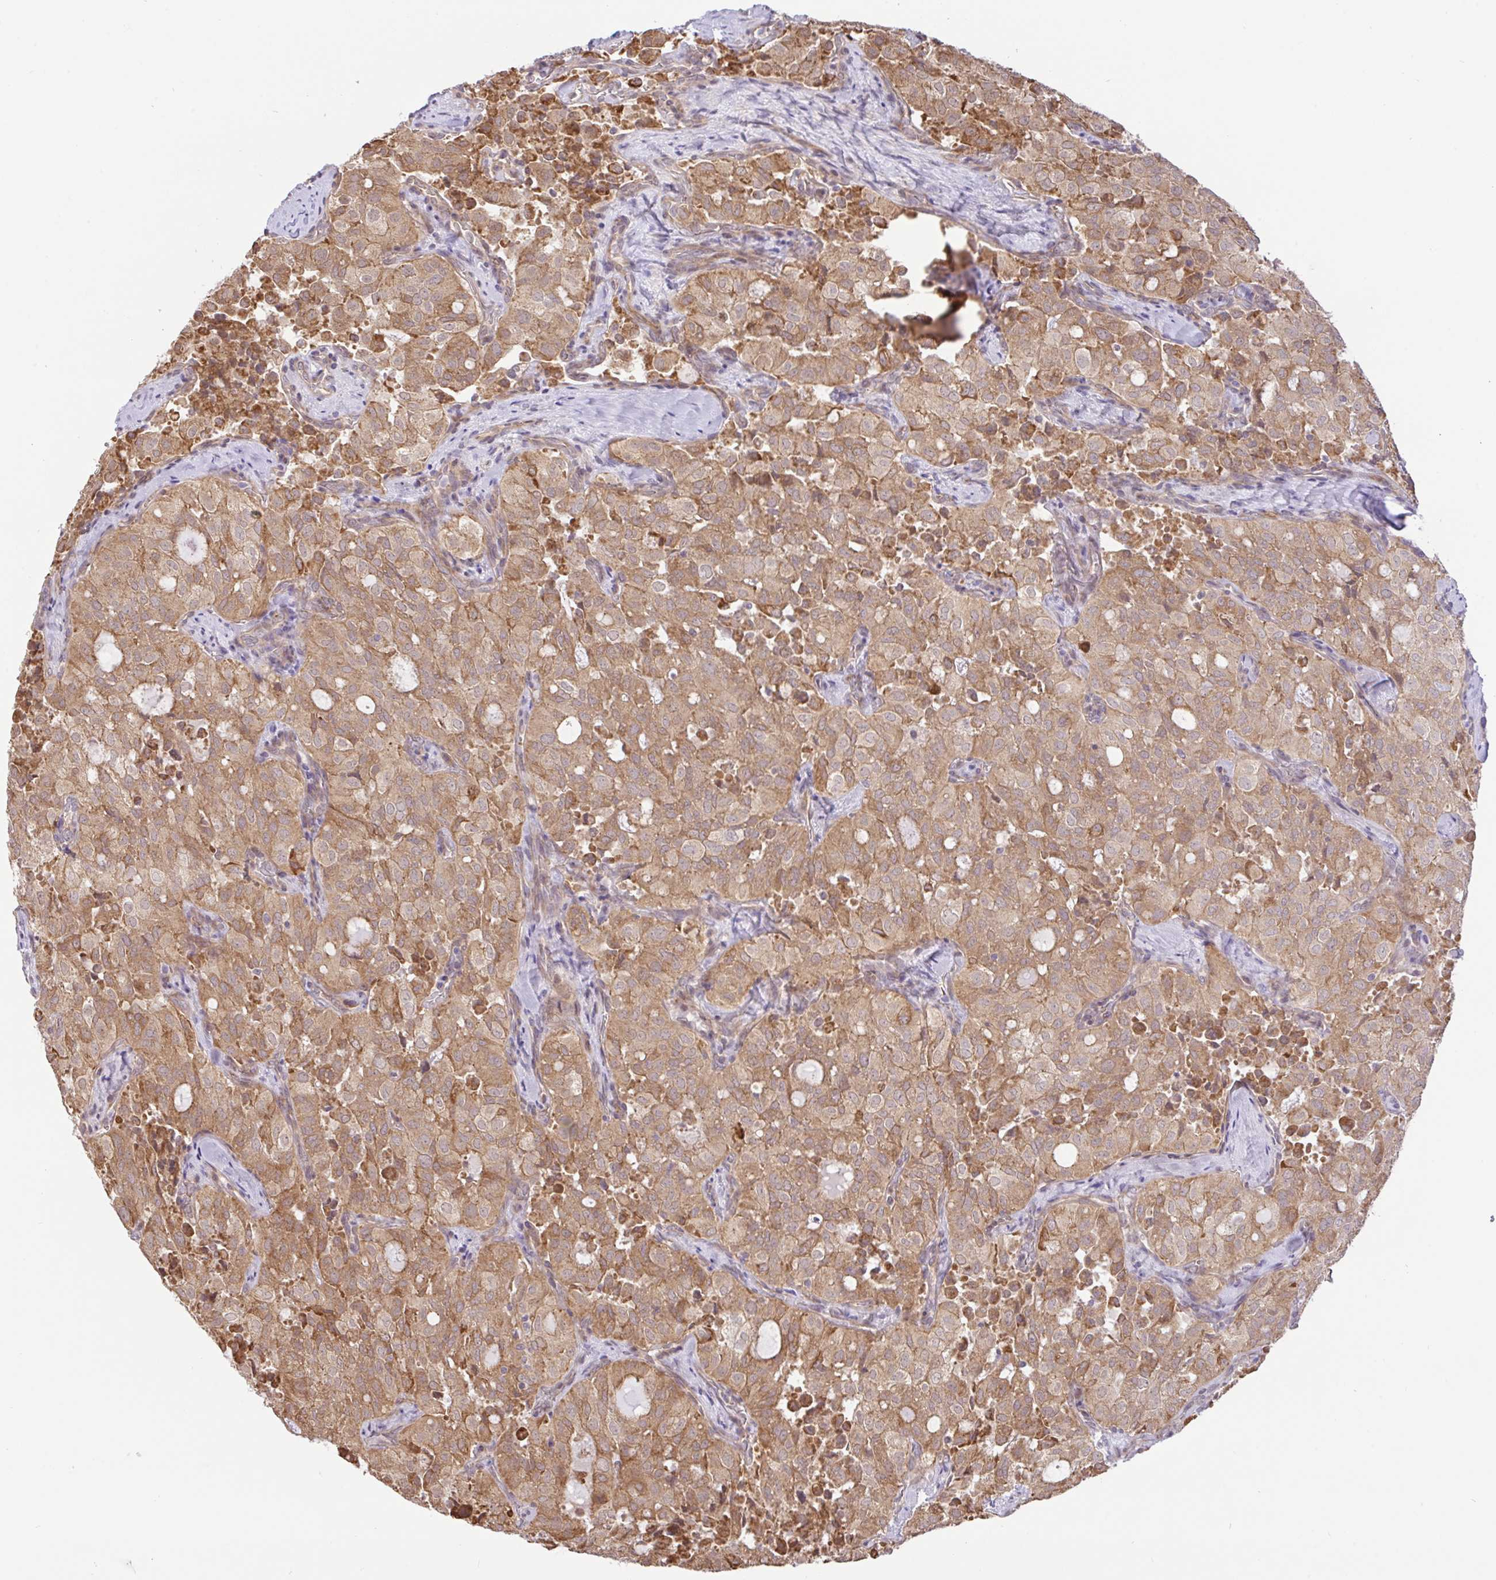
{"staining": {"intensity": "moderate", "quantity": ">75%", "location": "cytoplasmic/membranous"}, "tissue": "thyroid cancer", "cell_type": "Tumor cells", "image_type": "cancer", "snomed": [{"axis": "morphology", "description": "Follicular adenoma carcinoma, NOS"}, {"axis": "topography", "description": "Thyroid gland"}], "caption": "This histopathology image demonstrates thyroid follicular adenoma carcinoma stained with immunohistochemistry to label a protein in brown. The cytoplasmic/membranous of tumor cells show moderate positivity for the protein. Nuclei are counter-stained blue.", "gene": "DLEU7", "patient": {"sex": "male", "age": 75}}